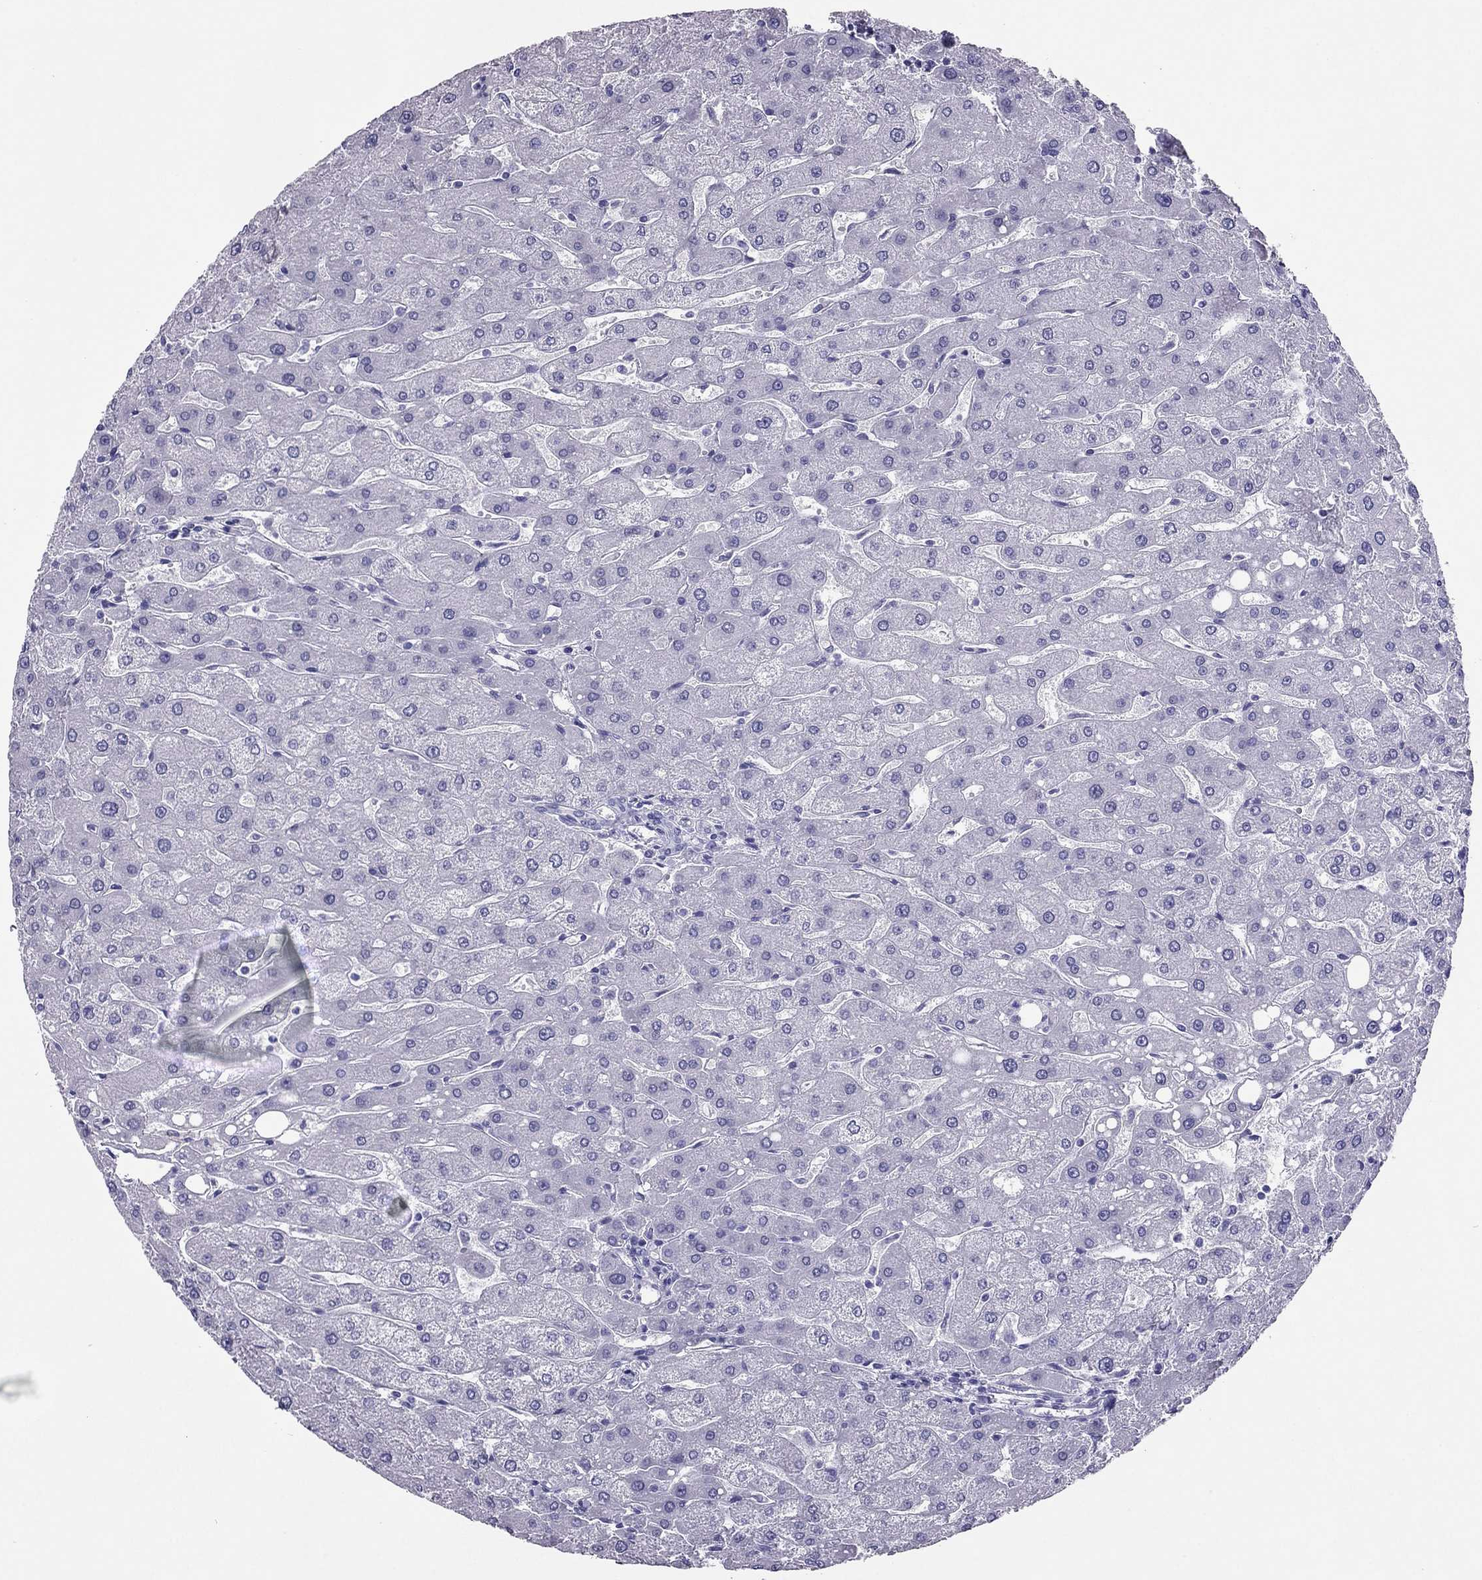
{"staining": {"intensity": "negative", "quantity": "none", "location": "none"}, "tissue": "liver", "cell_type": "Cholangiocytes", "image_type": "normal", "snomed": [{"axis": "morphology", "description": "Normal tissue, NOS"}, {"axis": "topography", "description": "Liver"}], "caption": "Human liver stained for a protein using immunohistochemistry demonstrates no staining in cholangiocytes.", "gene": "PDE6A", "patient": {"sex": "male", "age": 67}}